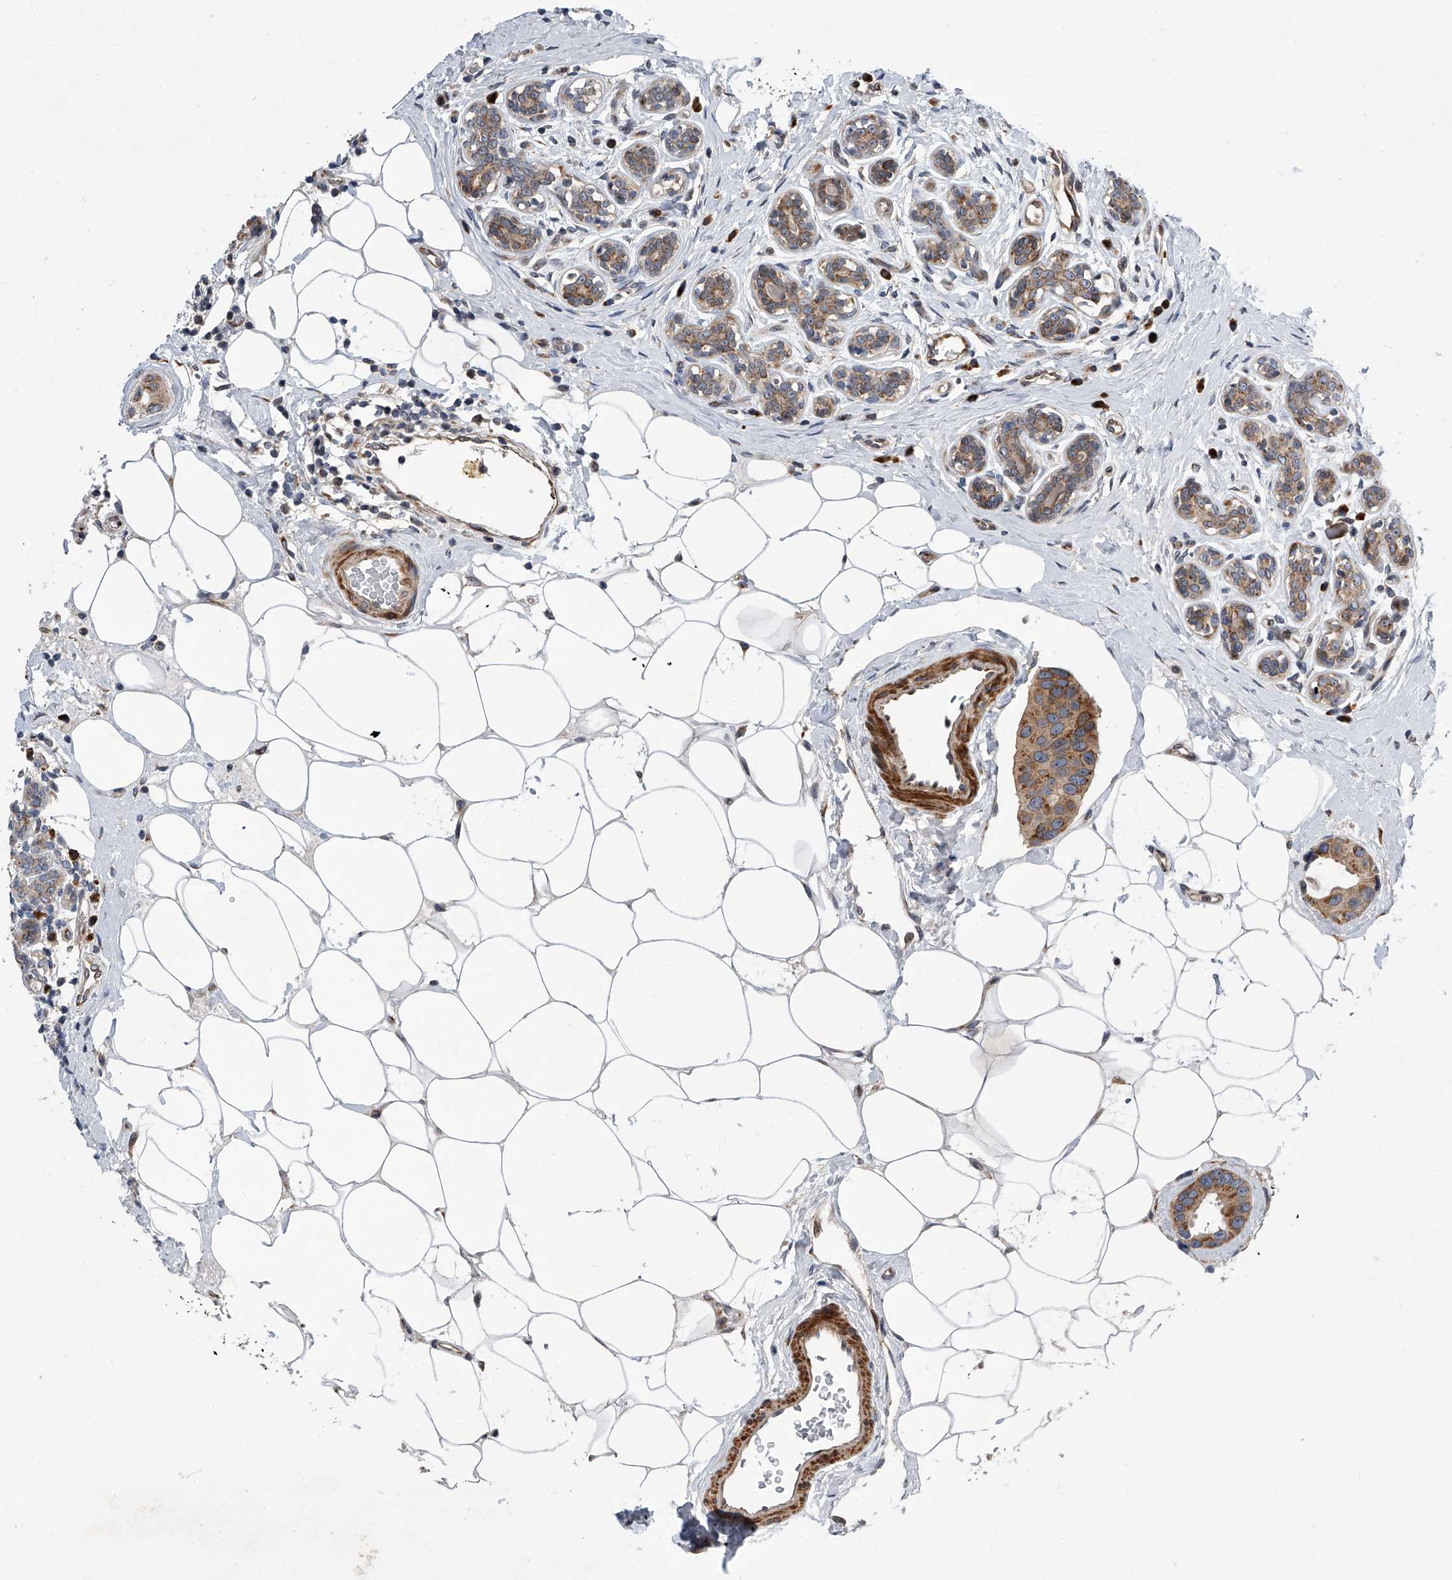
{"staining": {"intensity": "moderate", "quantity": ">75%", "location": "cytoplasmic/membranous"}, "tissue": "breast cancer", "cell_type": "Tumor cells", "image_type": "cancer", "snomed": [{"axis": "morphology", "description": "Normal tissue, NOS"}, {"axis": "morphology", "description": "Duct carcinoma"}, {"axis": "topography", "description": "Breast"}], "caption": "There is medium levels of moderate cytoplasmic/membranous expression in tumor cells of breast cancer (intraductal carcinoma), as demonstrated by immunohistochemical staining (brown color).", "gene": "DLGAP2", "patient": {"sex": "female", "age": 39}}